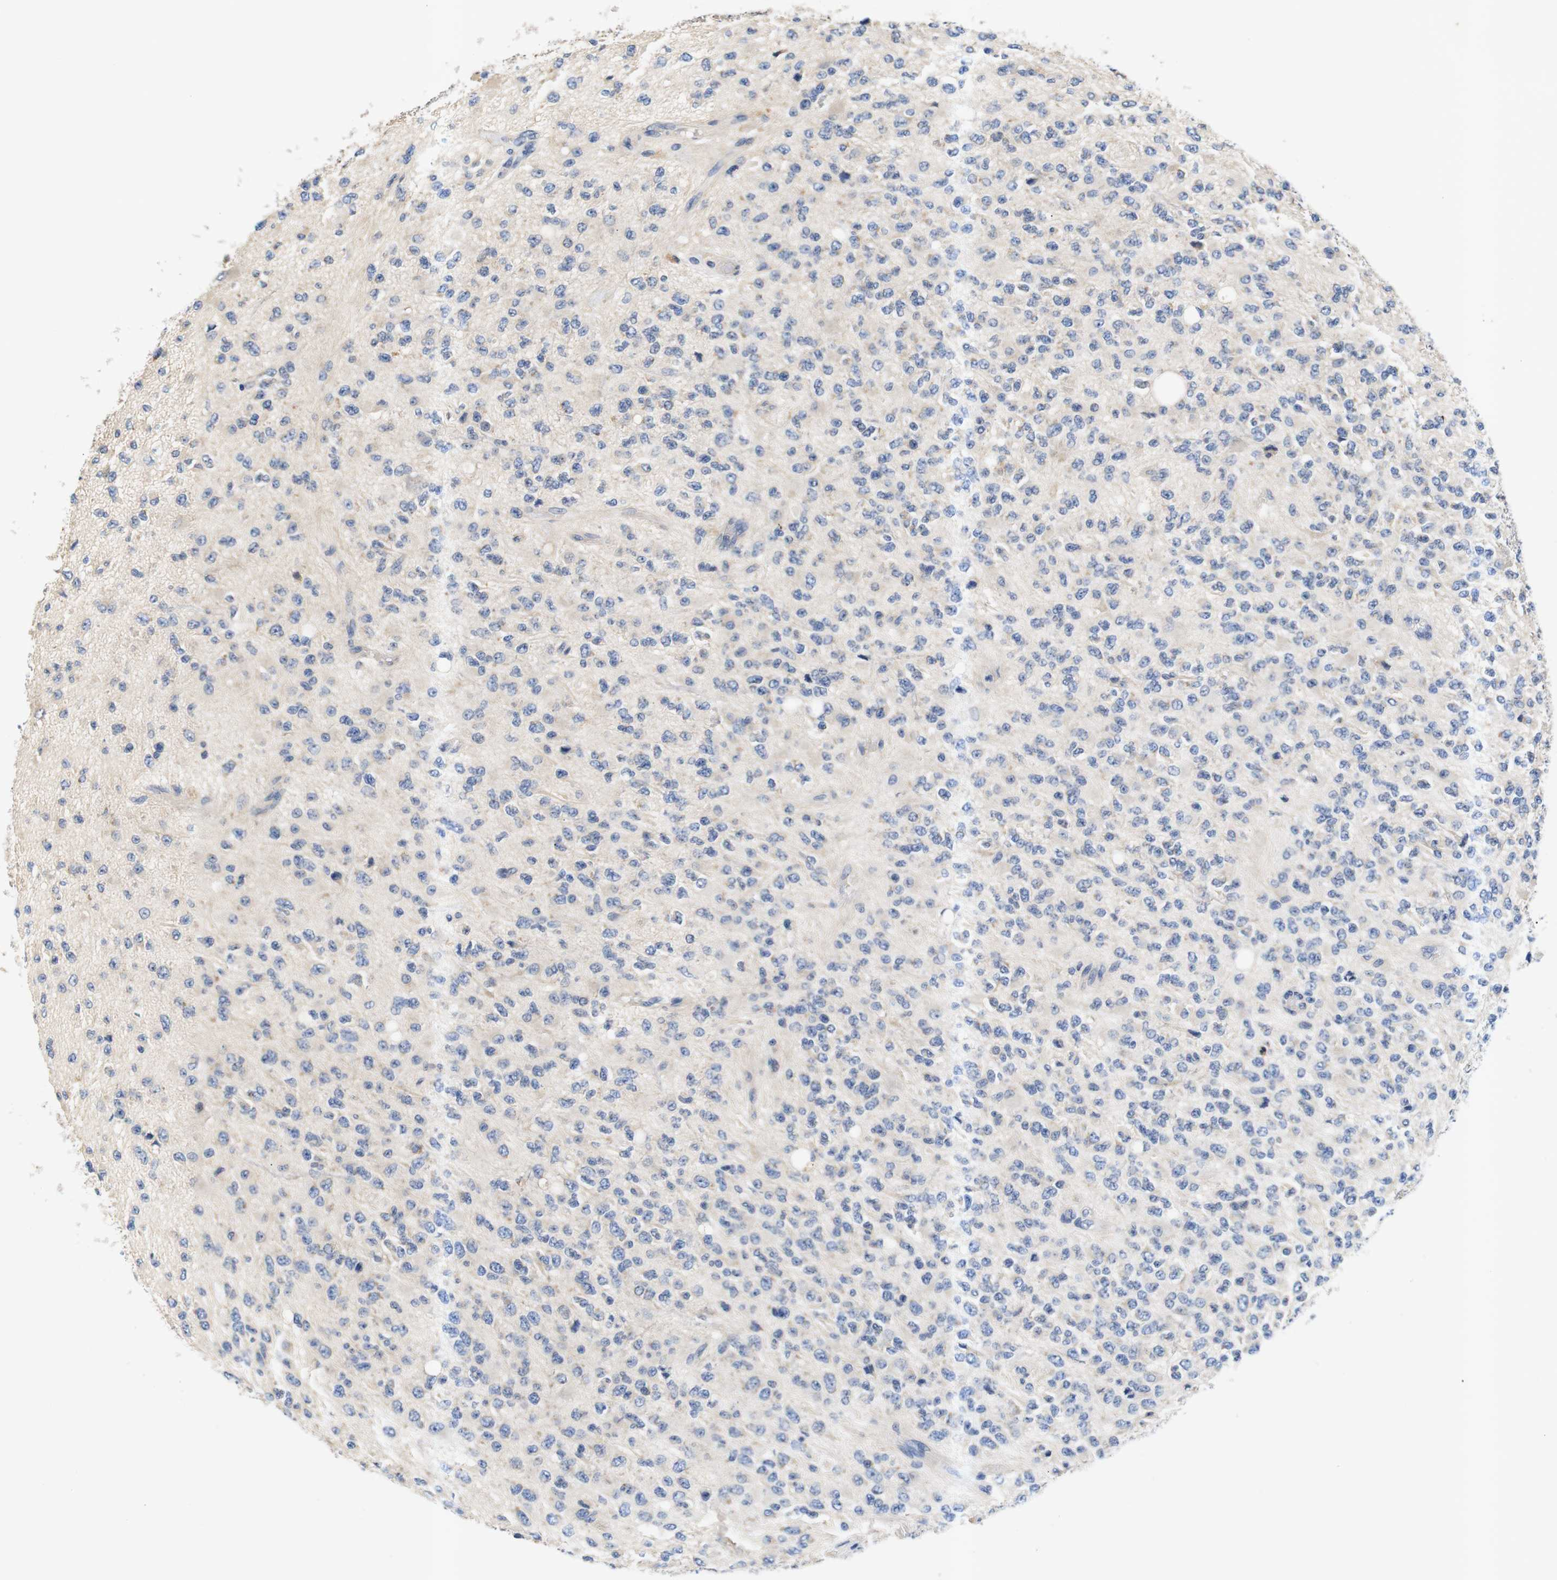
{"staining": {"intensity": "moderate", "quantity": "<25%", "location": "cytoplasmic/membranous"}, "tissue": "glioma", "cell_type": "Tumor cells", "image_type": "cancer", "snomed": [{"axis": "morphology", "description": "Glioma, malignant, High grade"}, {"axis": "topography", "description": "pancreas cauda"}], "caption": "Immunohistochemistry (IHC) micrograph of malignant glioma (high-grade) stained for a protein (brown), which demonstrates low levels of moderate cytoplasmic/membranous staining in approximately <25% of tumor cells.", "gene": "RIPK1", "patient": {"sex": "male", "age": 60}}